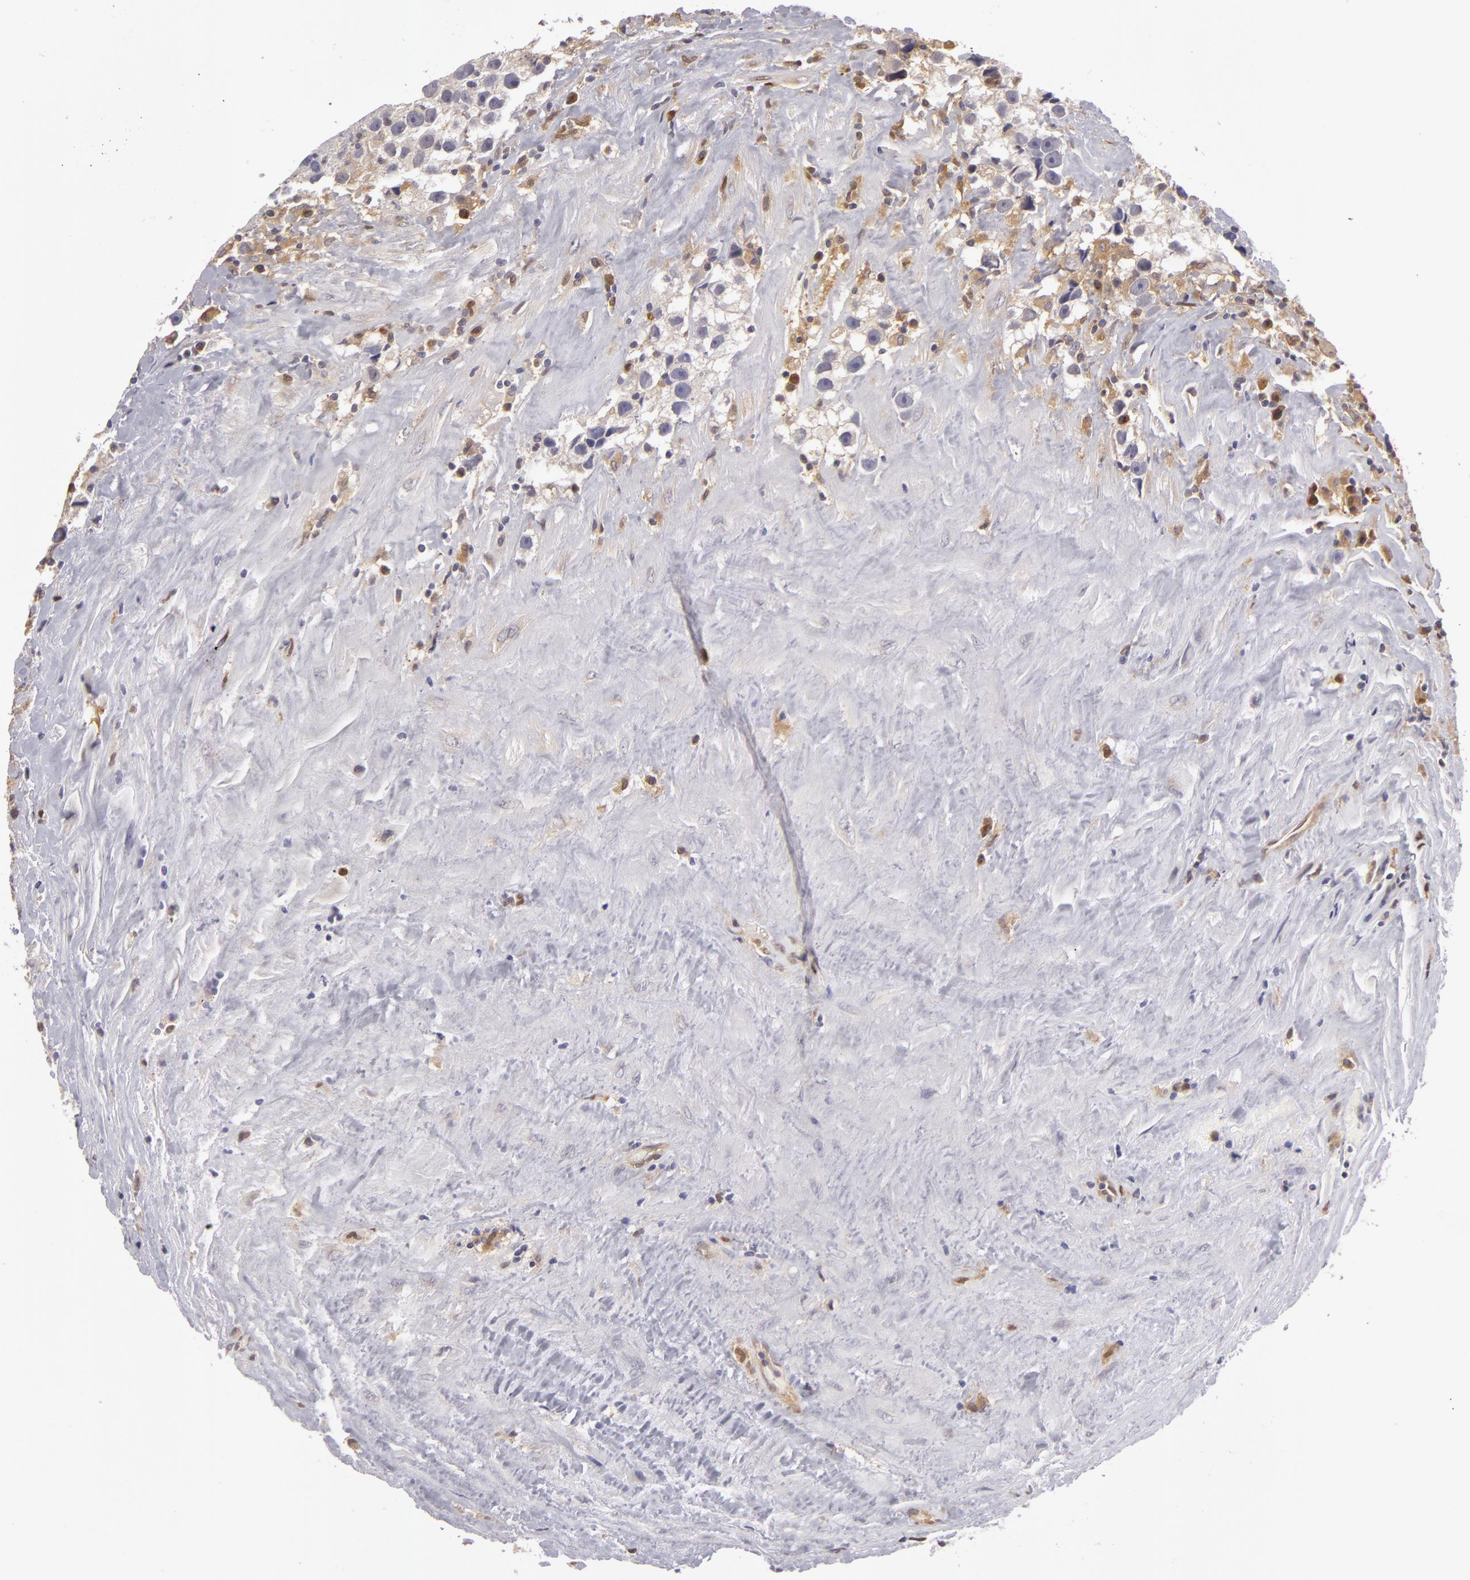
{"staining": {"intensity": "negative", "quantity": "none", "location": "none"}, "tissue": "testis cancer", "cell_type": "Tumor cells", "image_type": "cancer", "snomed": [{"axis": "morphology", "description": "Seminoma, NOS"}, {"axis": "topography", "description": "Testis"}], "caption": "High power microscopy photomicrograph of an IHC micrograph of seminoma (testis), revealing no significant positivity in tumor cells. (DAB (3,3'-diaminobenzidine) immunohistochemistry (IHC), high magnification).", "gene": "ZNF229", "patient": {"sex": "male", "age": 43}}